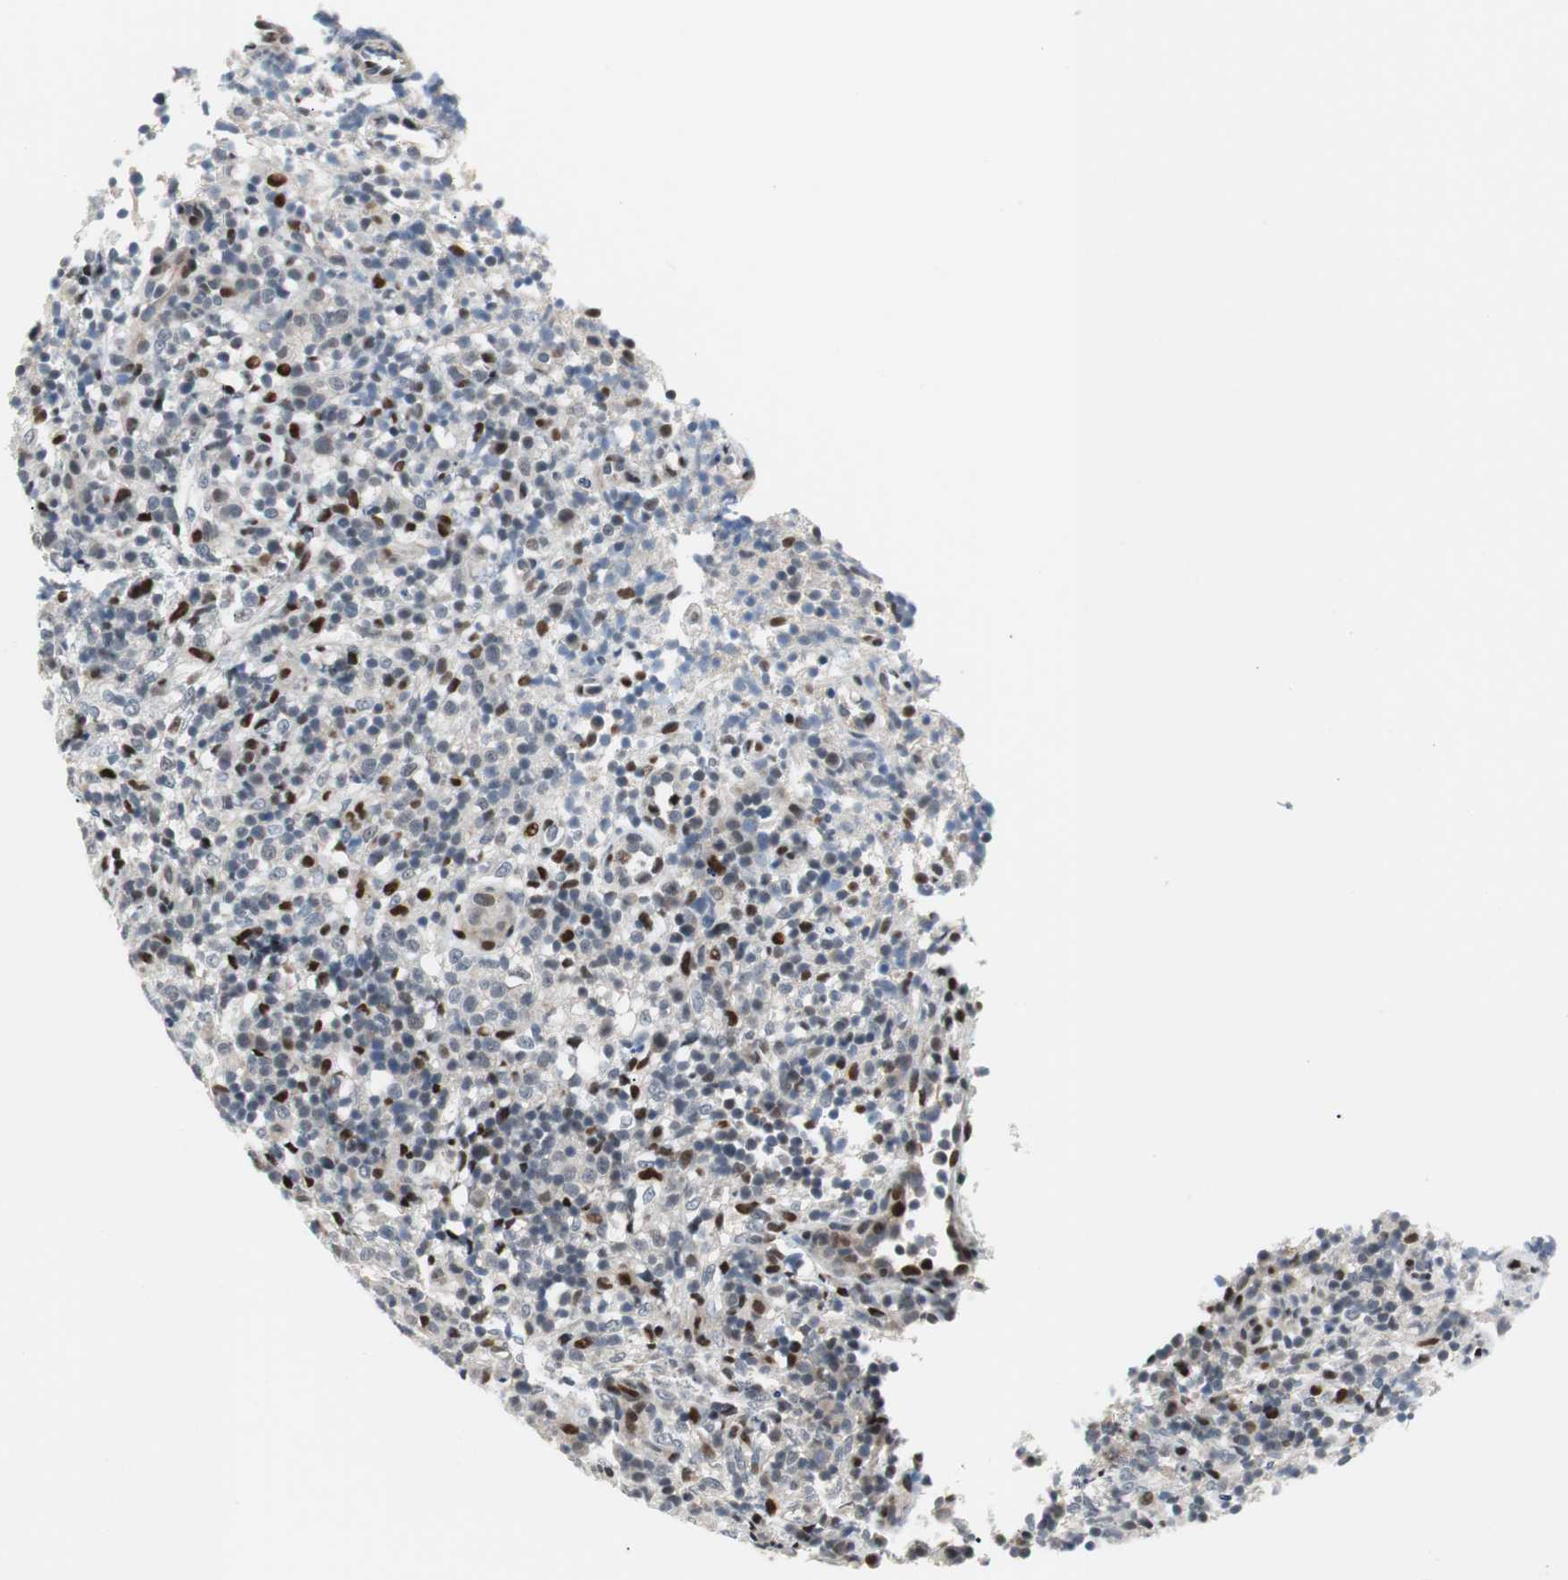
{"staining": {"intensity": "strong", "quantity": "25%-75%", "location": "nuclear"}, "tissue": "lymphoma", "cell_type": "Tumor cells", "image_type": "cancer", "snomed": [{"axis": "morphology", "description": "Malignant lymphoma, non-Hodgkin's type, High grade"}, {"axis": "topography", "description": "Lymph node"}], "caption": "DAB (3,3'-diaminobenzidine) immunohistochemical staining of human lymphoma shows strong nuclear protein positivity in approximately 25%-75% of tumor cells. (brown staining indicates protein expression, while blue staining denotes nuclei).", "gene": "RAD1", "patient": {"sex": "female", "age": 76}}